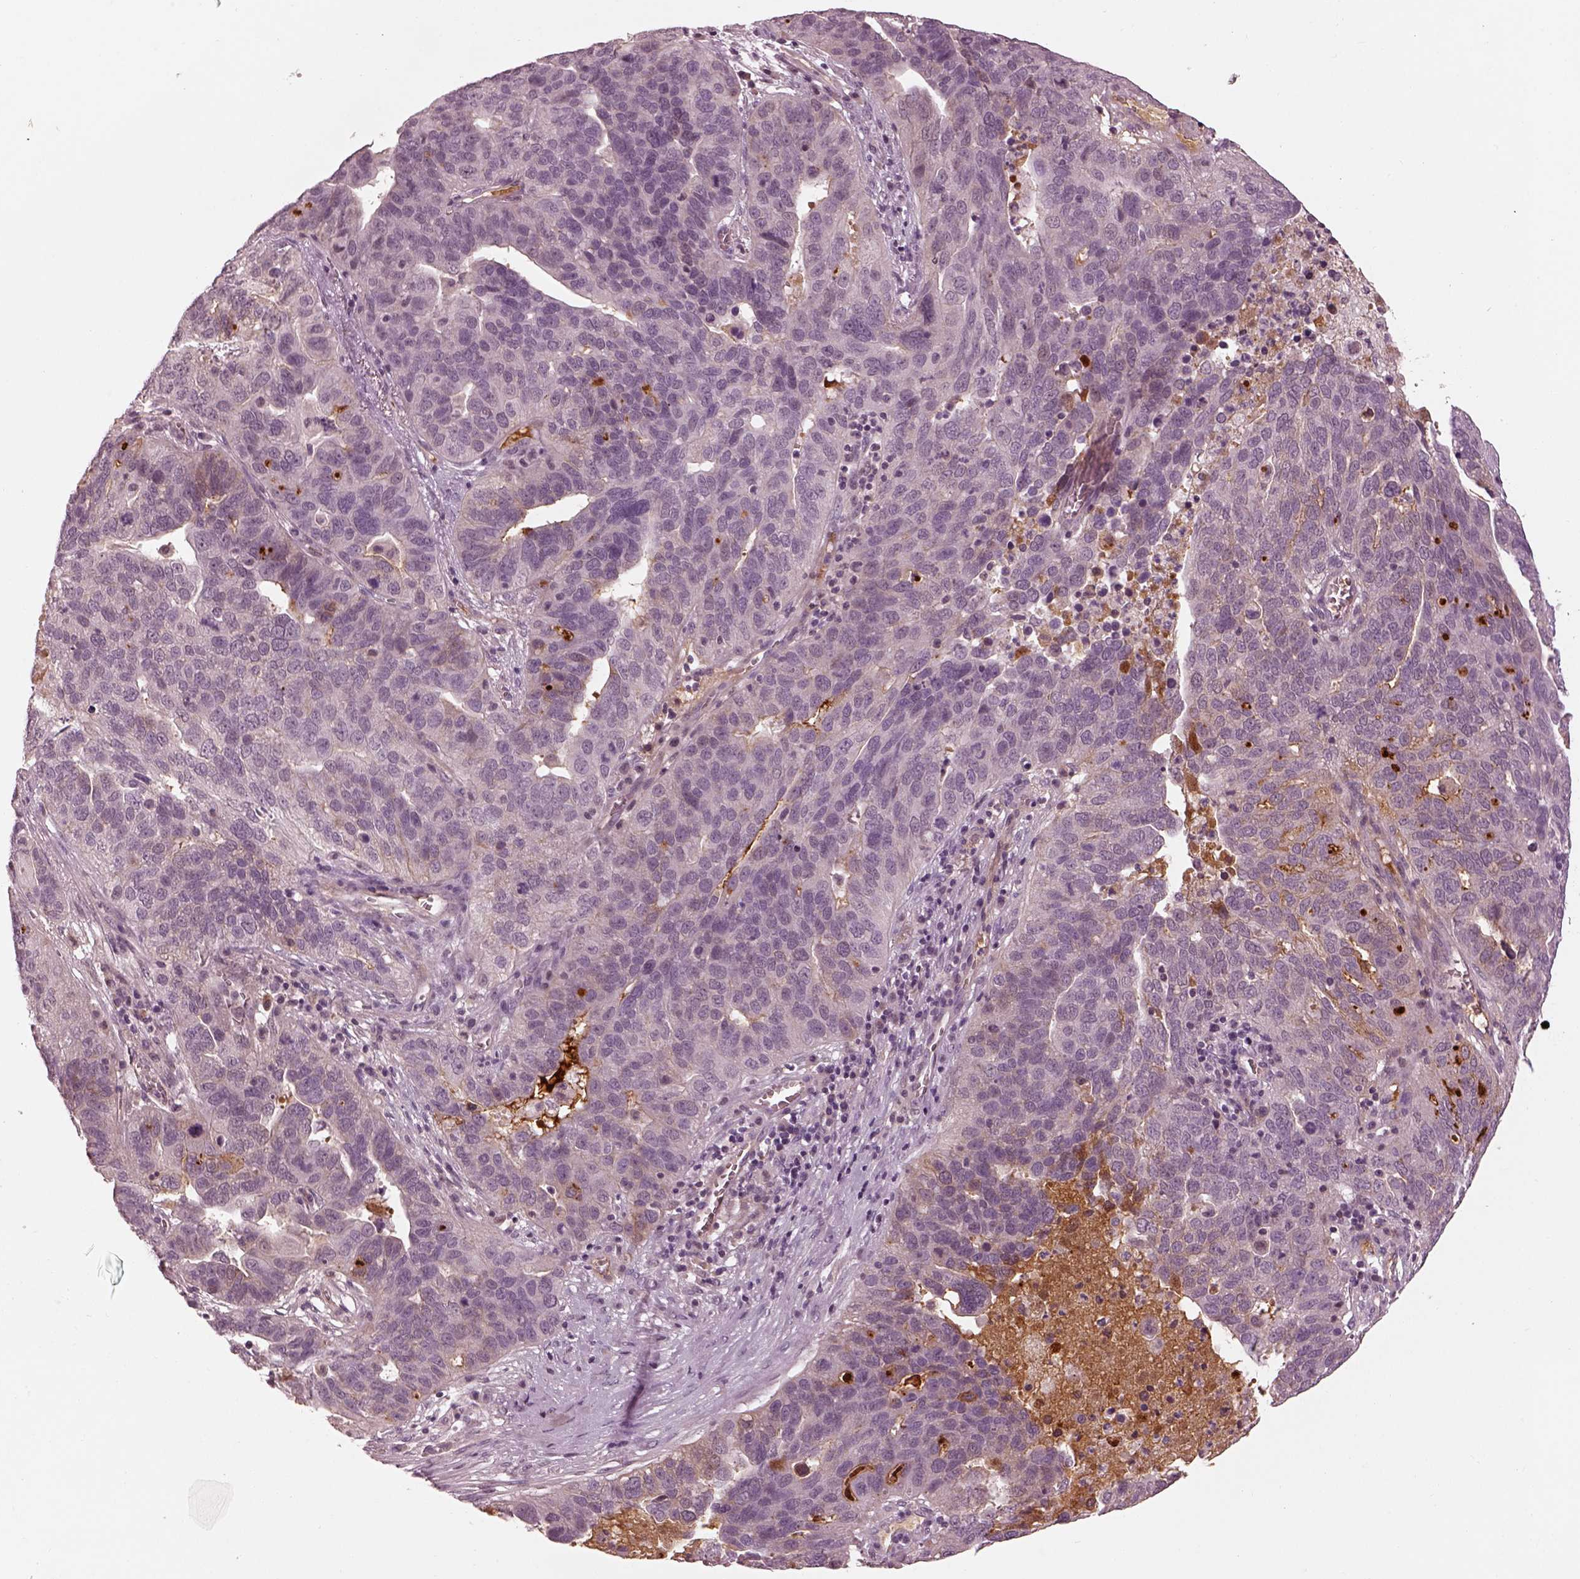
{"staining": {"intensity": "negative", "quantity": "none", "location": "none"}, "tissue": "ovarian cancer", "cell_type": "Tumor cells", "image_type": "cancer", "snomed": [{"axis": "morphology", "description": "Carcinoma, endometroid"}, {"axis": "topography", "description": "Soft tissue"}, {"axis": "topography", "description": "Ovary"}], "caption": "DAB (3,3'-diaminobenzidine) immunohistochemical staining of human ovarian cancer exhibits no significant staining in tumor cells. Brightfield microscopy of immunohistochemistry stained with DAB (brown) and hematoxylin (blue), captured at high magnification.", "gene": "KCNA2", "patient": {"sex": "female", "age": 52}}